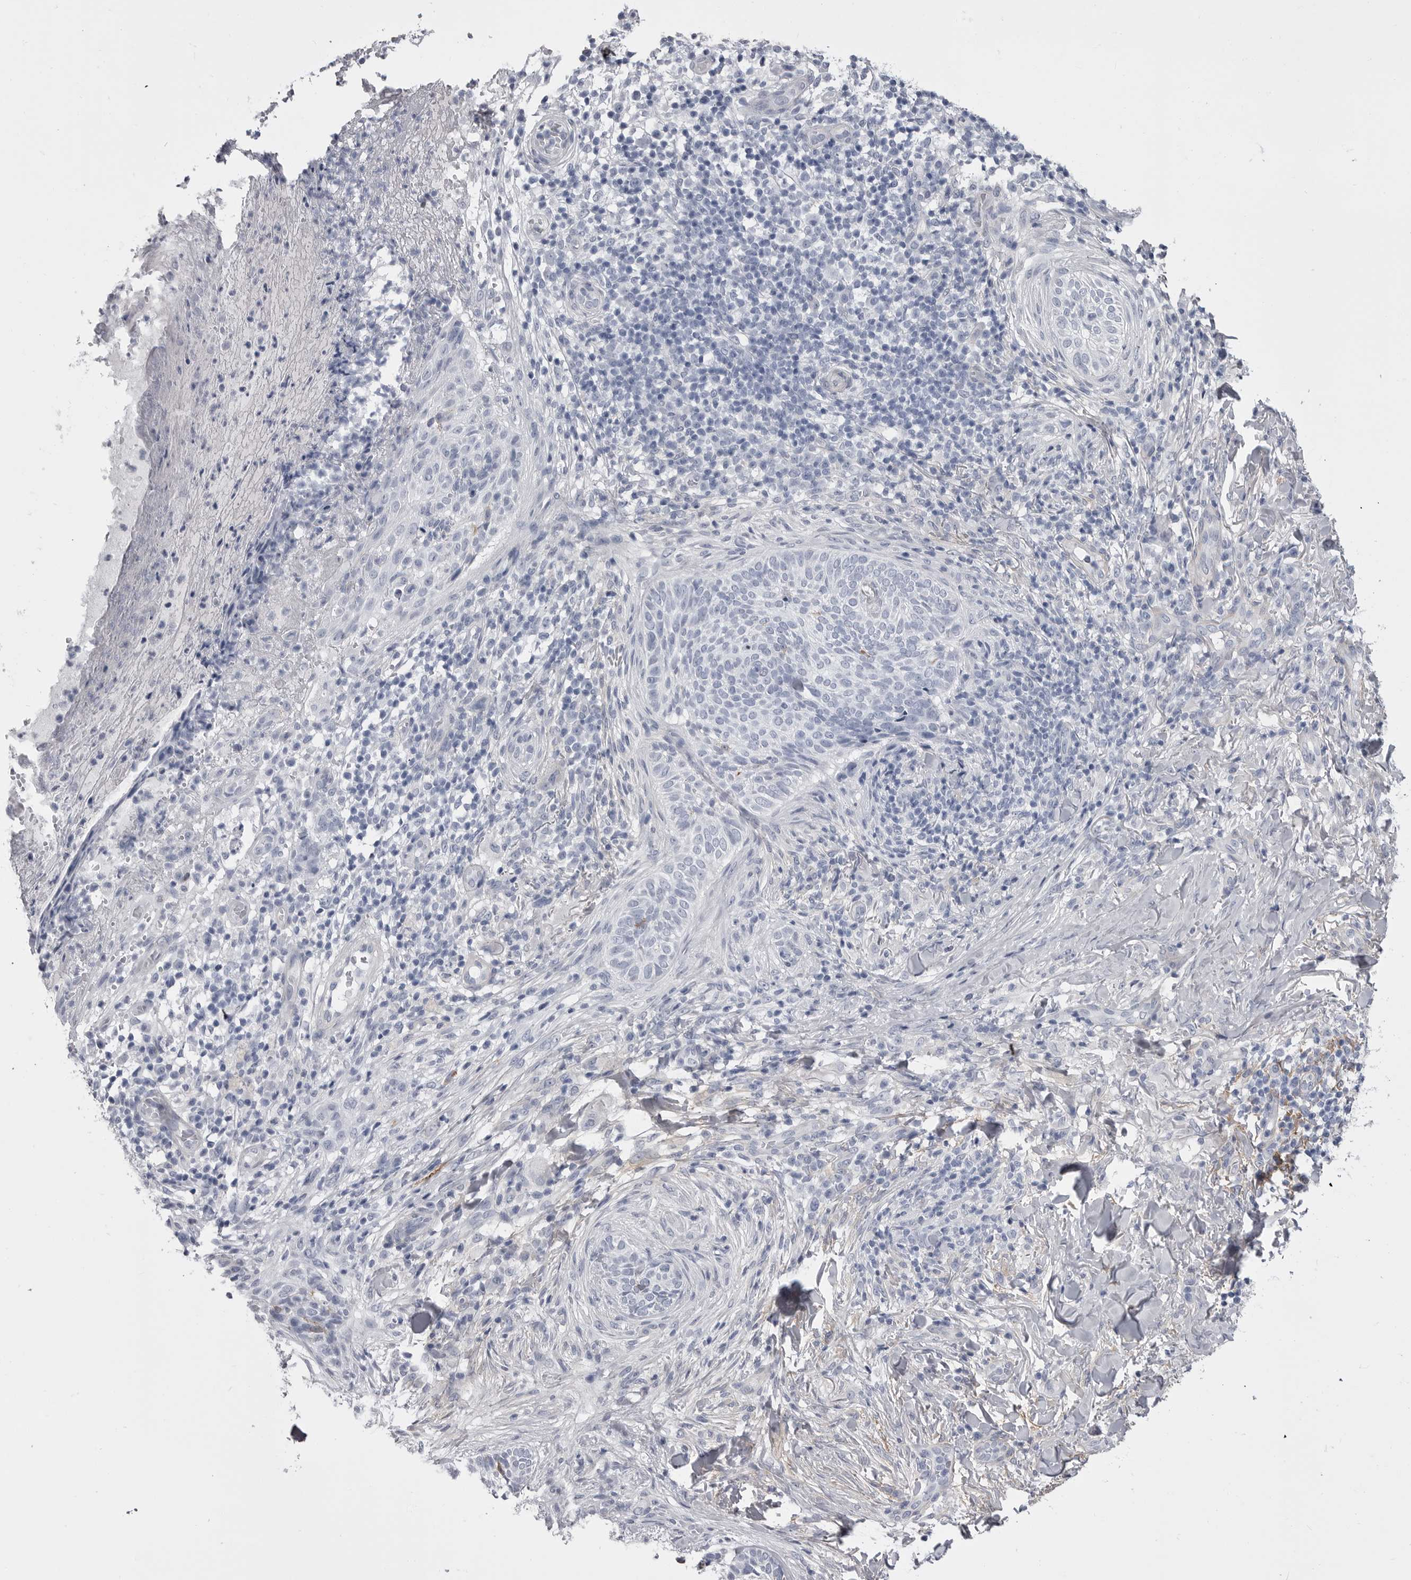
{"staining": {"intensity": "negative", "quantity": "none", "location": "none"}, "tissue": "skin cancer", "cell_type": "Tumor cells", "image_type": "cancer", "snomed": [{"axis": "morphology", "description": "Normal tissue, NOS"}, {"axis": "morphology", "description": "Basal cell carcinoma"}, {"axis": "topography", "description": "Skin"}], "caption": "Immunohistochemistry (IHC) image of neoplastic tissue: human basal cell carcinoma (skin) stained with DAB demonstrates no significant protein positivity in tumor cells.", "gene": "ANK2", "patient": {"sex": "male", "age": 67}}